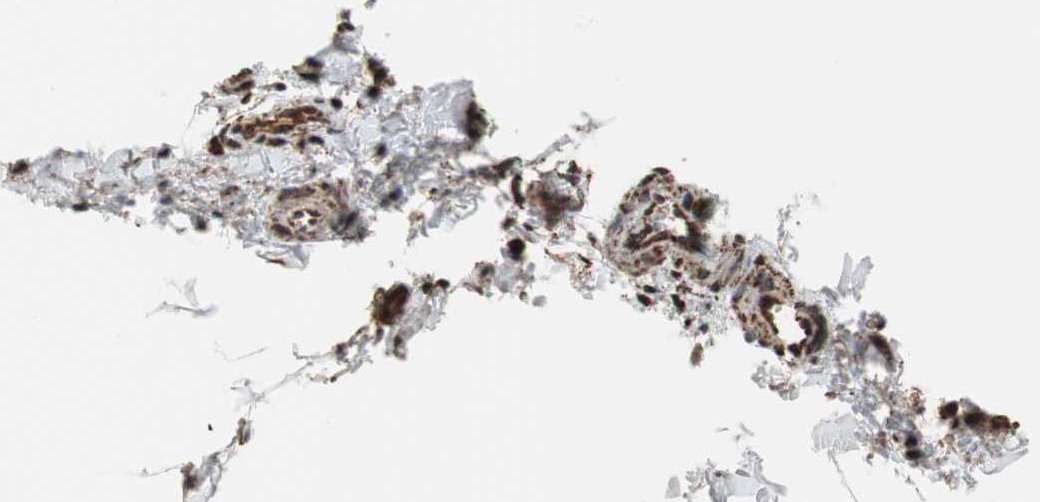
{"staining": {"intensity": "moderate", "quantity": "25%-75%", "location": "cytoplasmic/membranous"}, "tissue": "adipose tissue", "cell_type": "Adipocytes", "image_type": "normal", "snomed": [{"axis": "morphology", "description": "Normal tissue, NOS"}, {"axis": "topography", "description": "Vascular tissue"}], "caption": "Immunohistochemical staining of benign human adipose tissue shows moderate cytoplasmic/membranous protein positivity in approximately 25%-75% of adipocytes.", "gene": "PCSK4", "patient": {"sex": "male", "age": 41}}